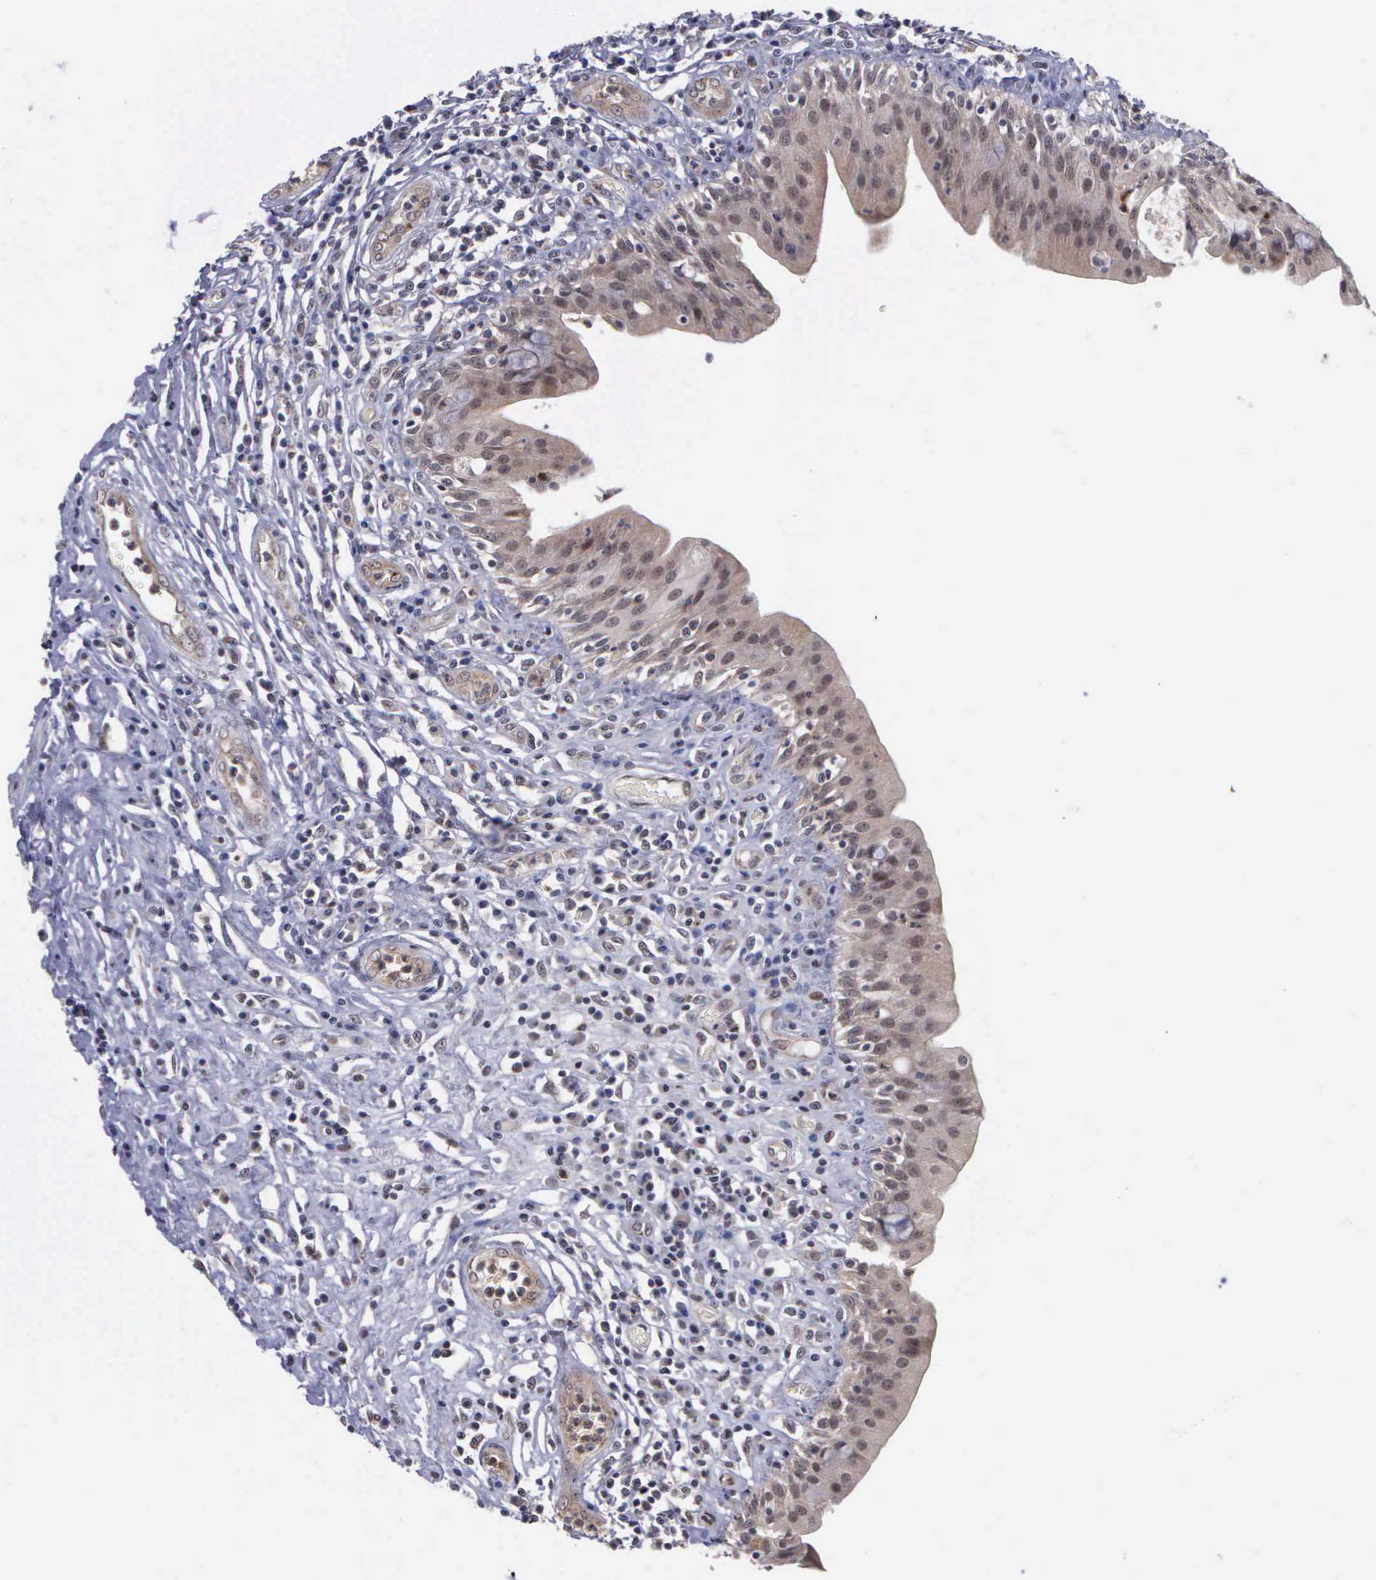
{"staining": {"intensity": "moderate", "quantity": ">75%", "location": "cytoplasmic/membranous,nuclear"}, "tissue": "urinary bladder", "cell_type": "Urothelial cells", "image_type": "normal", "snomed": [{"axis": "morphology", "description": "Normal tissue, NOS"}, {"axis": "topography", "description": "Urinary bladder"}], "caption": "This photomicrograph reveals immunohistochemistry staining of normal human urinary bladder, with medium moderate cytoplasmic/membranous,nuclear staining in about >75% of urothelial cells.", "gene": "MAP3K9", "patient": {"sex": "female", "age": 85}}